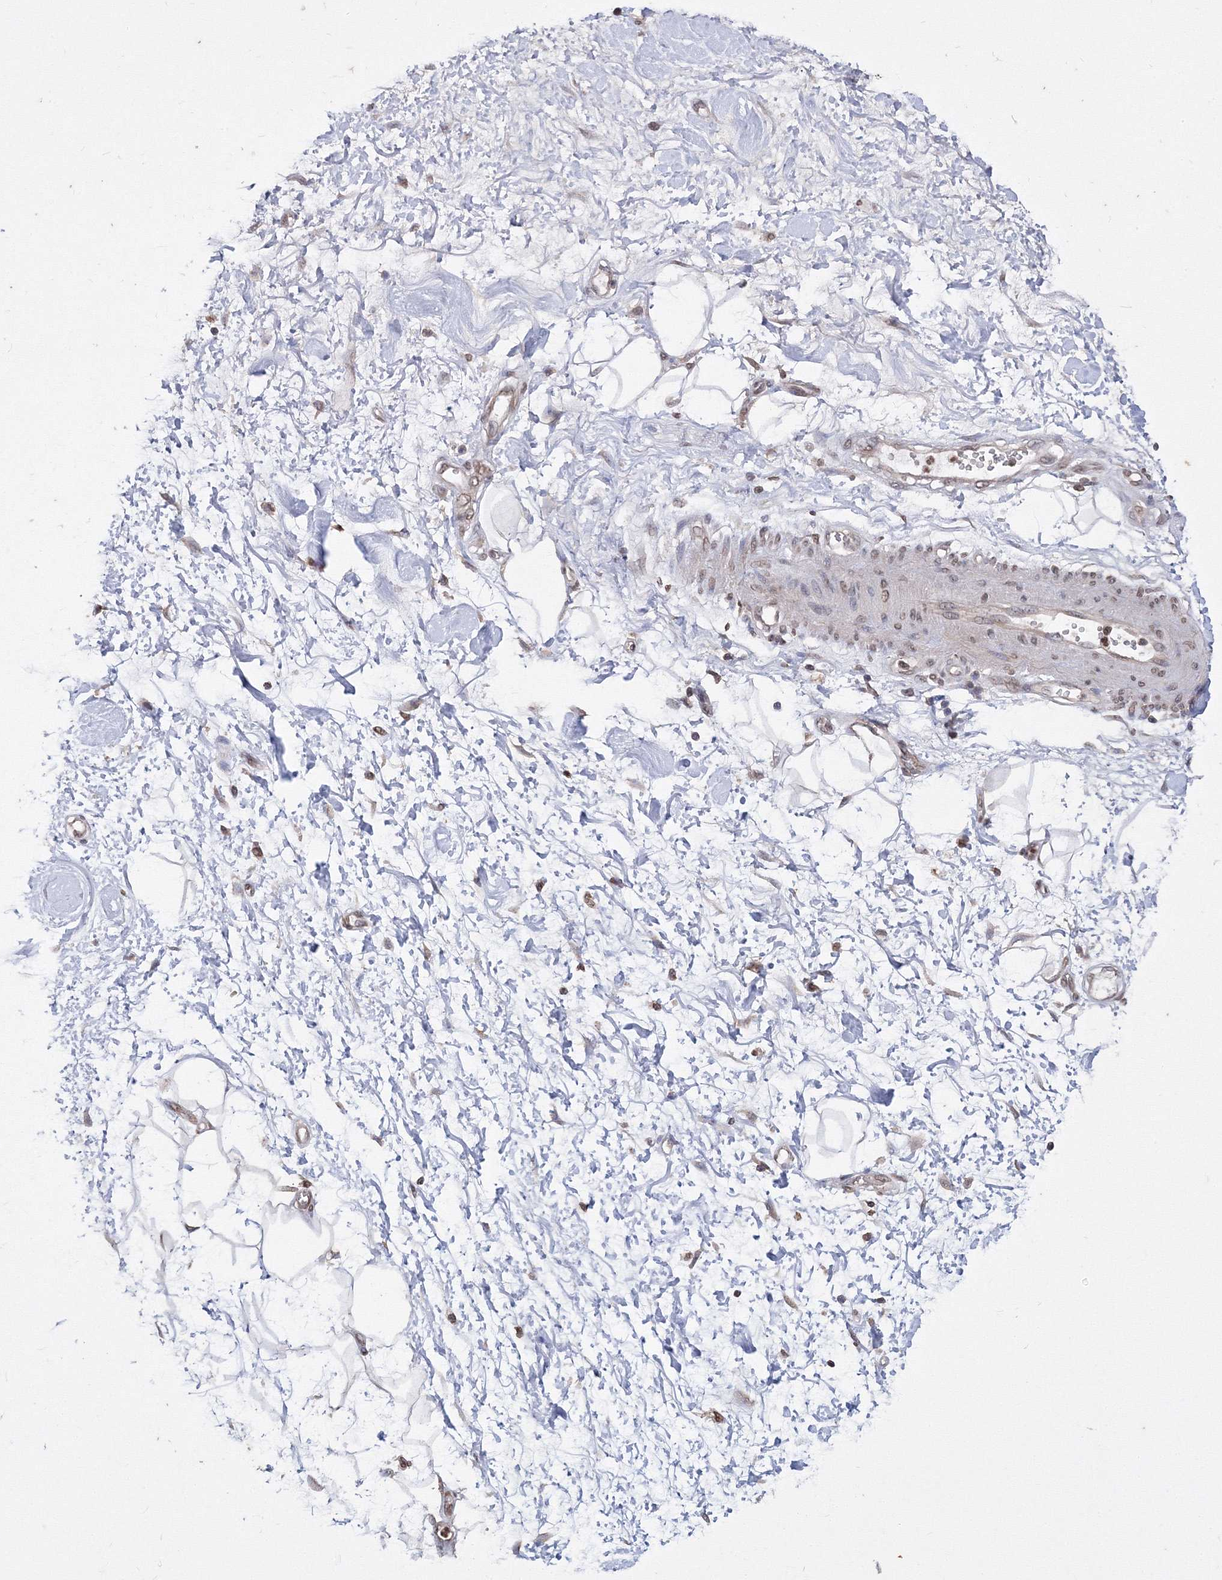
{"staining": {"intensity": "weak", "quantity": ">75%", "location": "nuclear"}, "tissue": "adipose tissue", "cell_type": "Adipocytes", "image_type": "normal", "snomed": [{"axis": "morphology", "description": "Normal tissue, NOS"}, {"axis": "morphology", "description": "Adenocarcinoma, NOS"}, {"axis": "topography", "description": "Pancreas"}, {"axis": "topography", "description": "Peripheral nerve tissue"}], "caption": "Brown immunohistochemical staining in benign adipose tissue displays weak nuclear staining in approximately >75% of adipocytes. (IHC, brightfield microscopy, high magnification).", "gene": "GPN1", "patient": {"sex": "male", "age": 59}}